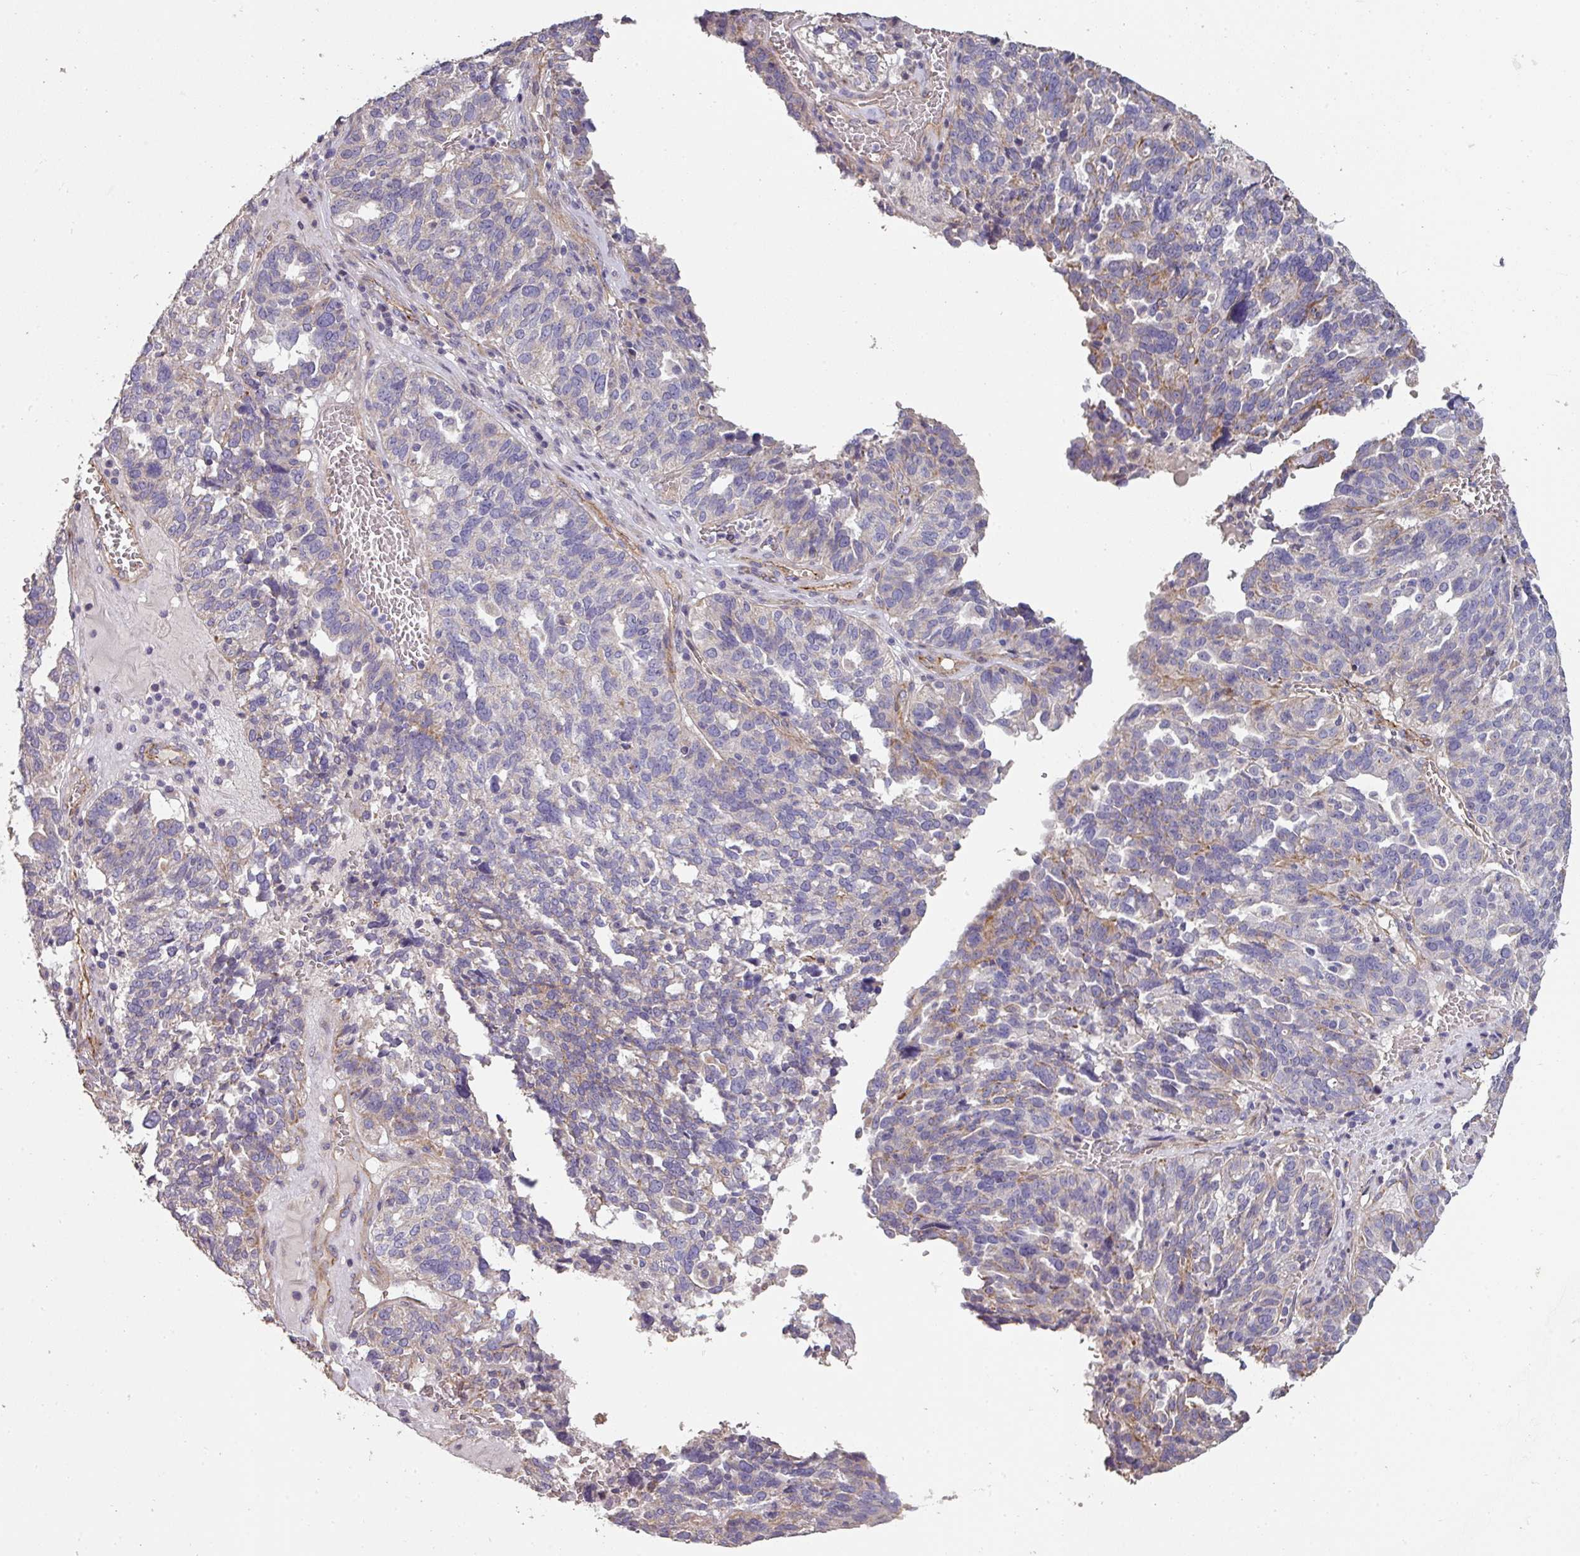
{"staining": {"intensity": "negative", "quantity": "none", "location": "none"}, "tissue": "ovarian cancer", "cell_type": "Tumor cells", "image_type": "cancer", "snomed": [{"axis": "morphology", "description": "Cystadenocarcinoma, serous, NOS"}, {"axis": "topography", "description": "Ovary"}], "caption": "DAB immunohistochemical staining of human ovarian serous cystadenocarcinoma reveals no significant staining in tumor cells.", "gene": "PCDH1", "patient": {"sex": "female", "age": 59}}